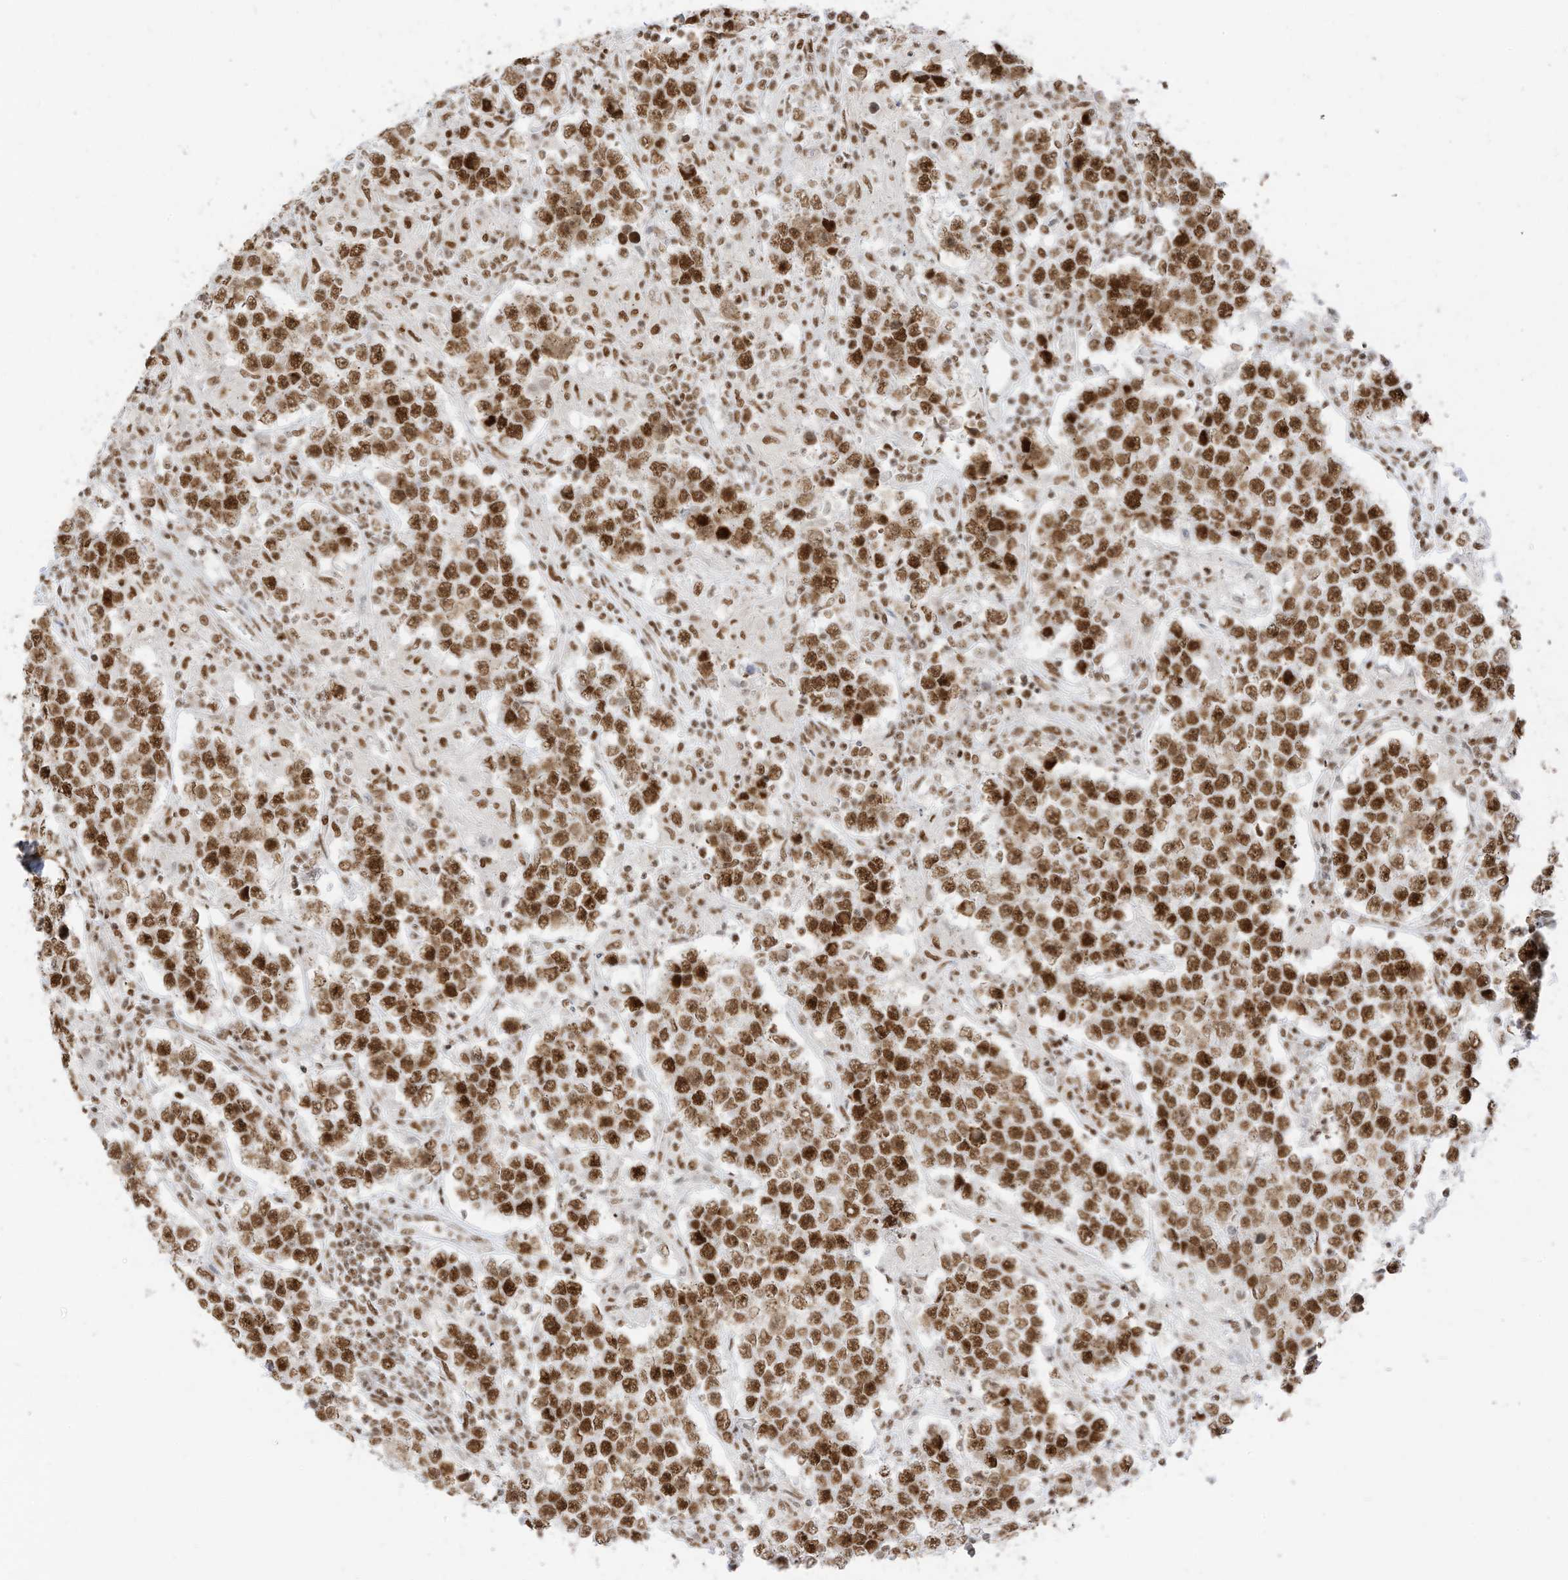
{"staining": {"intensity": "strong", "quantity": ">75%", "location": "nuclear"}, "tissue": "testis cancer", "cell_type": "Tumor cells", "image_type": "cancer", "snomed": [{"axis": "morphology", "description": "Normal tissue, NOS"}, {"axis": "morphology", "description": "Urothelial carcinoma, High grade"}, {"axis": "morphology", "description": "Seminoma, NOS"}, {"axis": "morphology", "description": "Carcinoma, Embryonal, NOS"}, {"axis": "topography", "description": "Urinary bladder"}, {"axis": "topography", "description": "Testis"}], "caption": "Immunohistochemistry (IHC) micrograph of neoplastic tissue: testis cancer (seminoma) stained using immunohistochemistry displays high levels of strong protein expression localized specifically in the nuclear of tumor cells, appearing as a nuclear brown color.", "gene": "SMARCA2", "patient": {"sex": "male", "age": 41}}